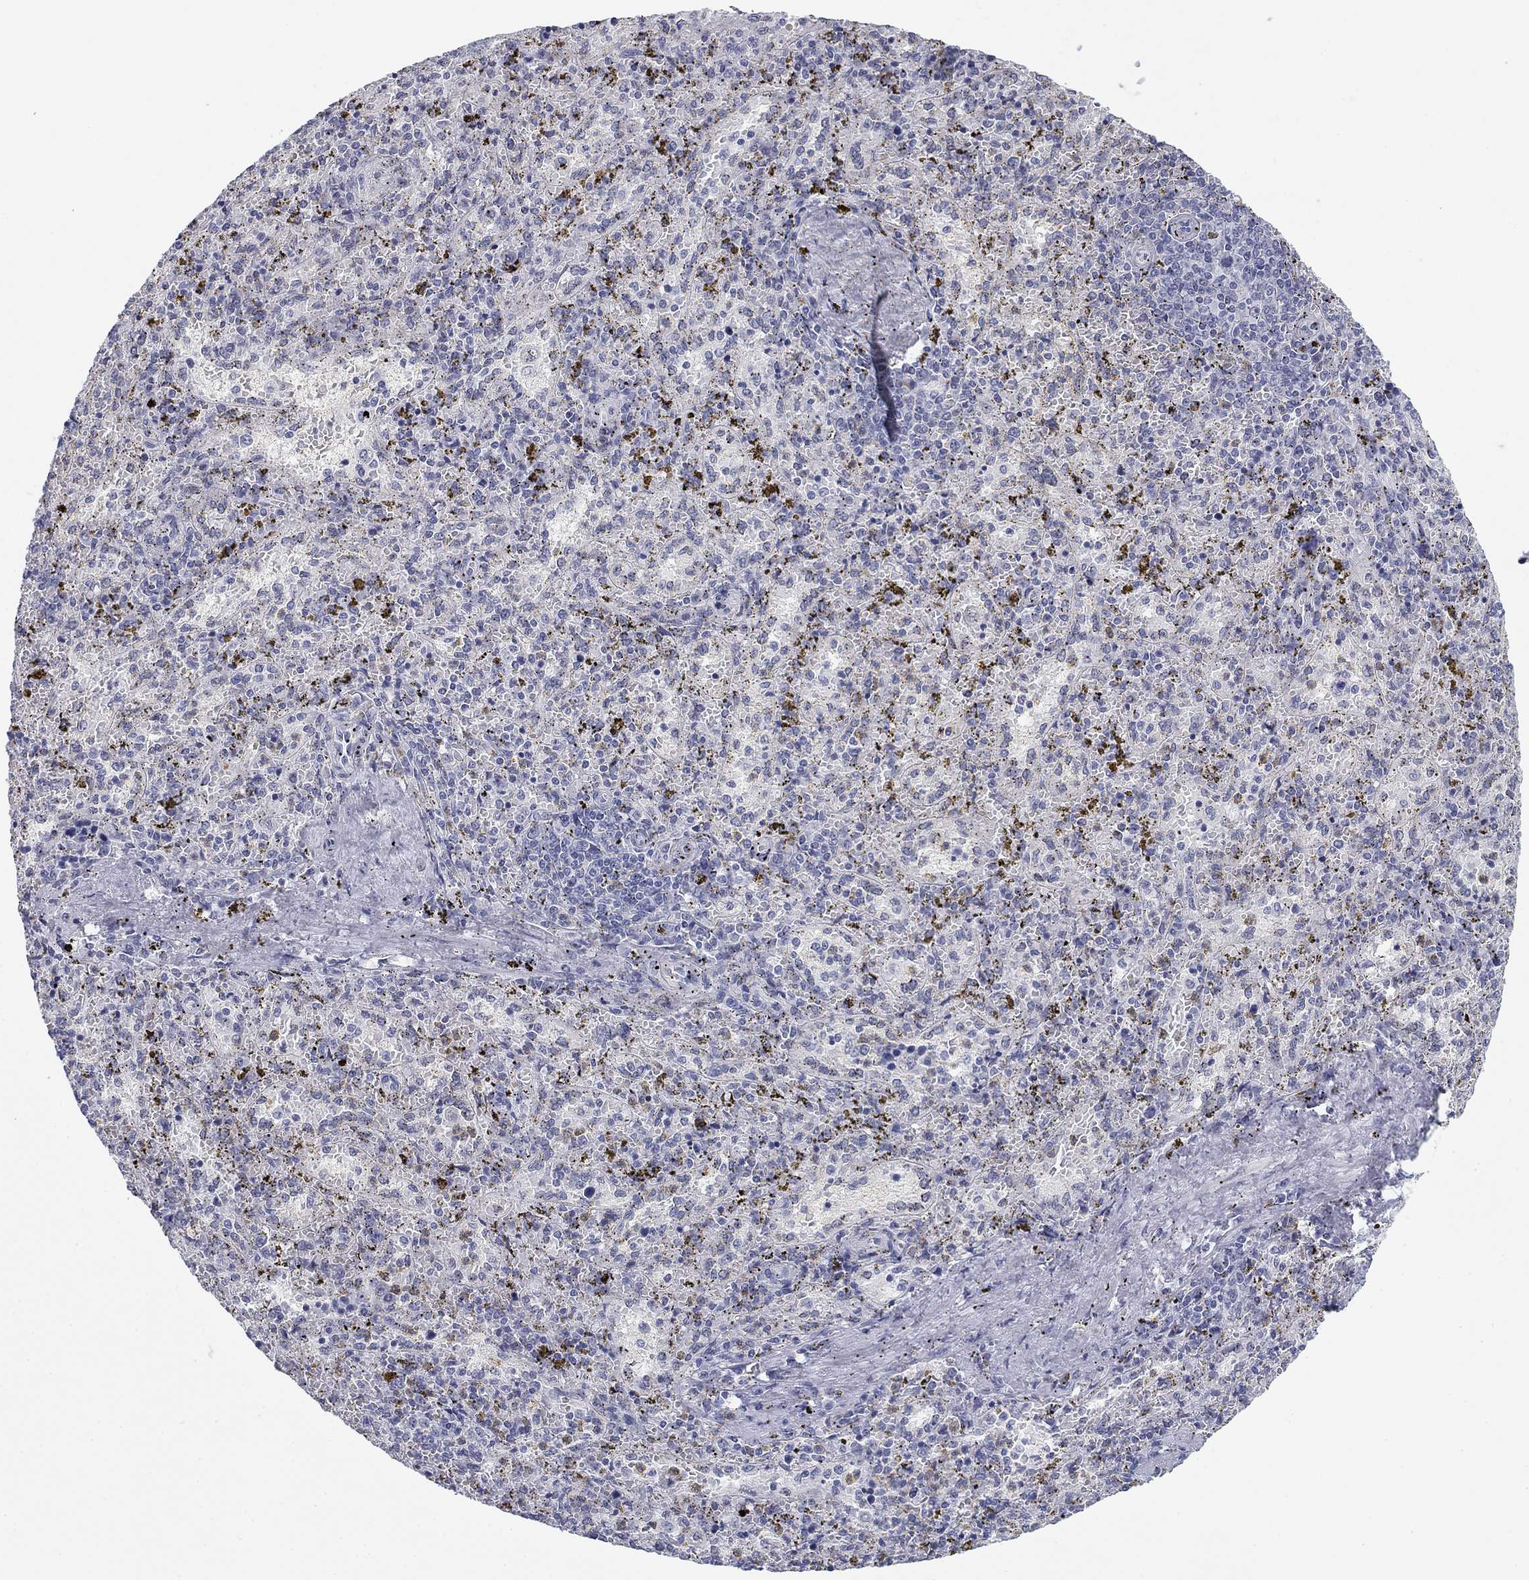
{"staining": {"intensity": "negative", "quantity": "none", "location": "none"}, "tissue": "spleen", "cell_type": "Cells in red pulp", "image_type": "normal", "snomed": [{"axis": "morphology", "description": "Normal tissue, NOS"}, {"axis": "topography", "description": "Spleen"}], "caption": "Normal spleen was stained to show a protein in brown. There is no significant expression in cells in red pulp.", "gene": "PRPH", "patient": {"sex": "female", "age": 50}}